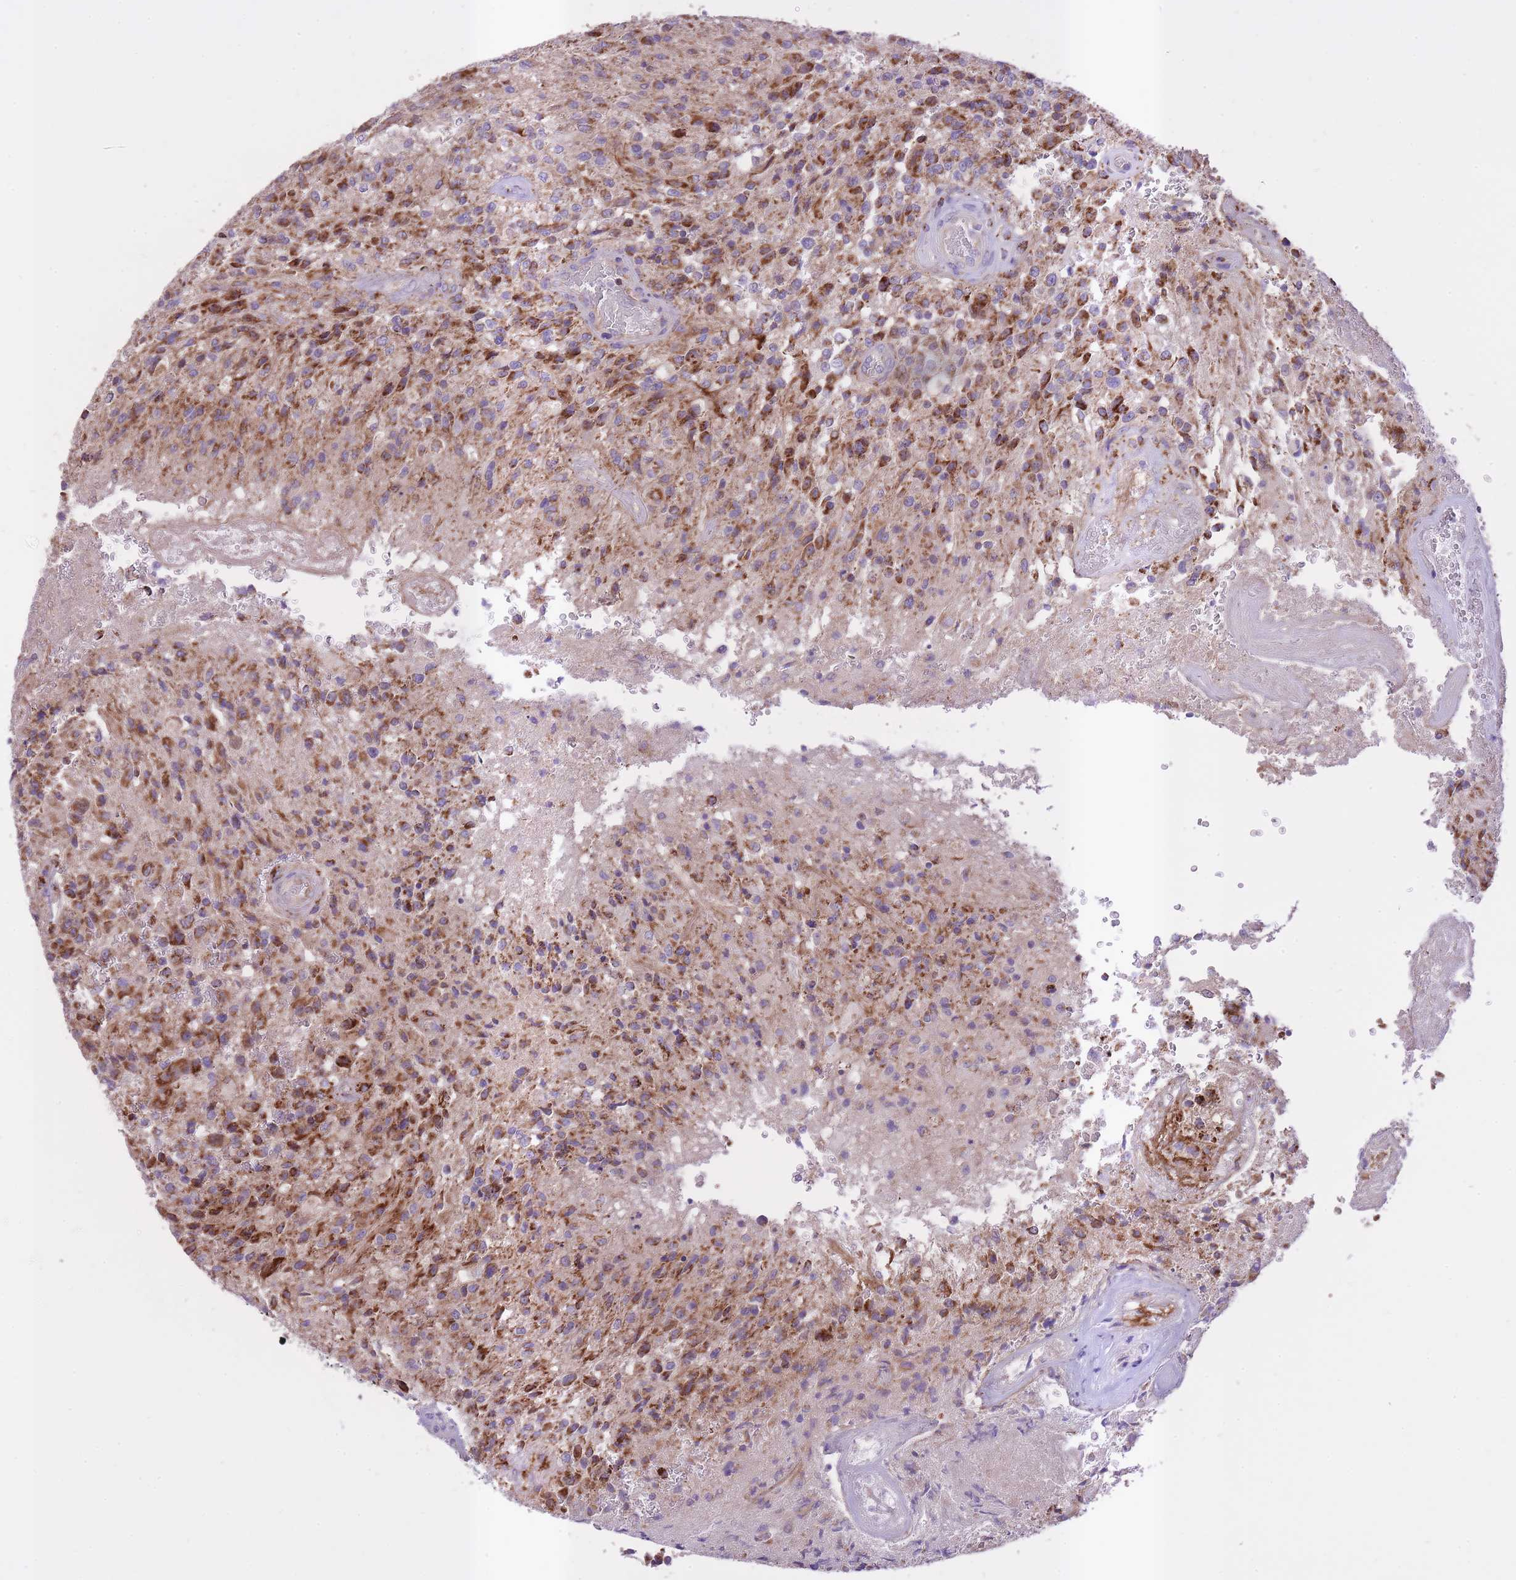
{"staining": {"intensity": "strong", "quantity": "25%-75%", "location": "cytoplasmic/membranous"}, "tissue": "glioma", "cell_type": "Tumor cells", "image_type": "cancer", "snomed": [{"axis": "morphology", "description": "Normal tissue, NOS"}, {"axis": "morphology", "description": "Glioma, malignant, High grade"}, {"axis": "topography", "description": "Cerebral cortex"}], "caption": "This is an image of immunohistochemistry (IHC) staining of glioma, which shows strong positivity in the cytoplasmic/membranous of tumor cells.", "gene": "ST3GAL3", "patient": {"sex": "male", "age": 56}}